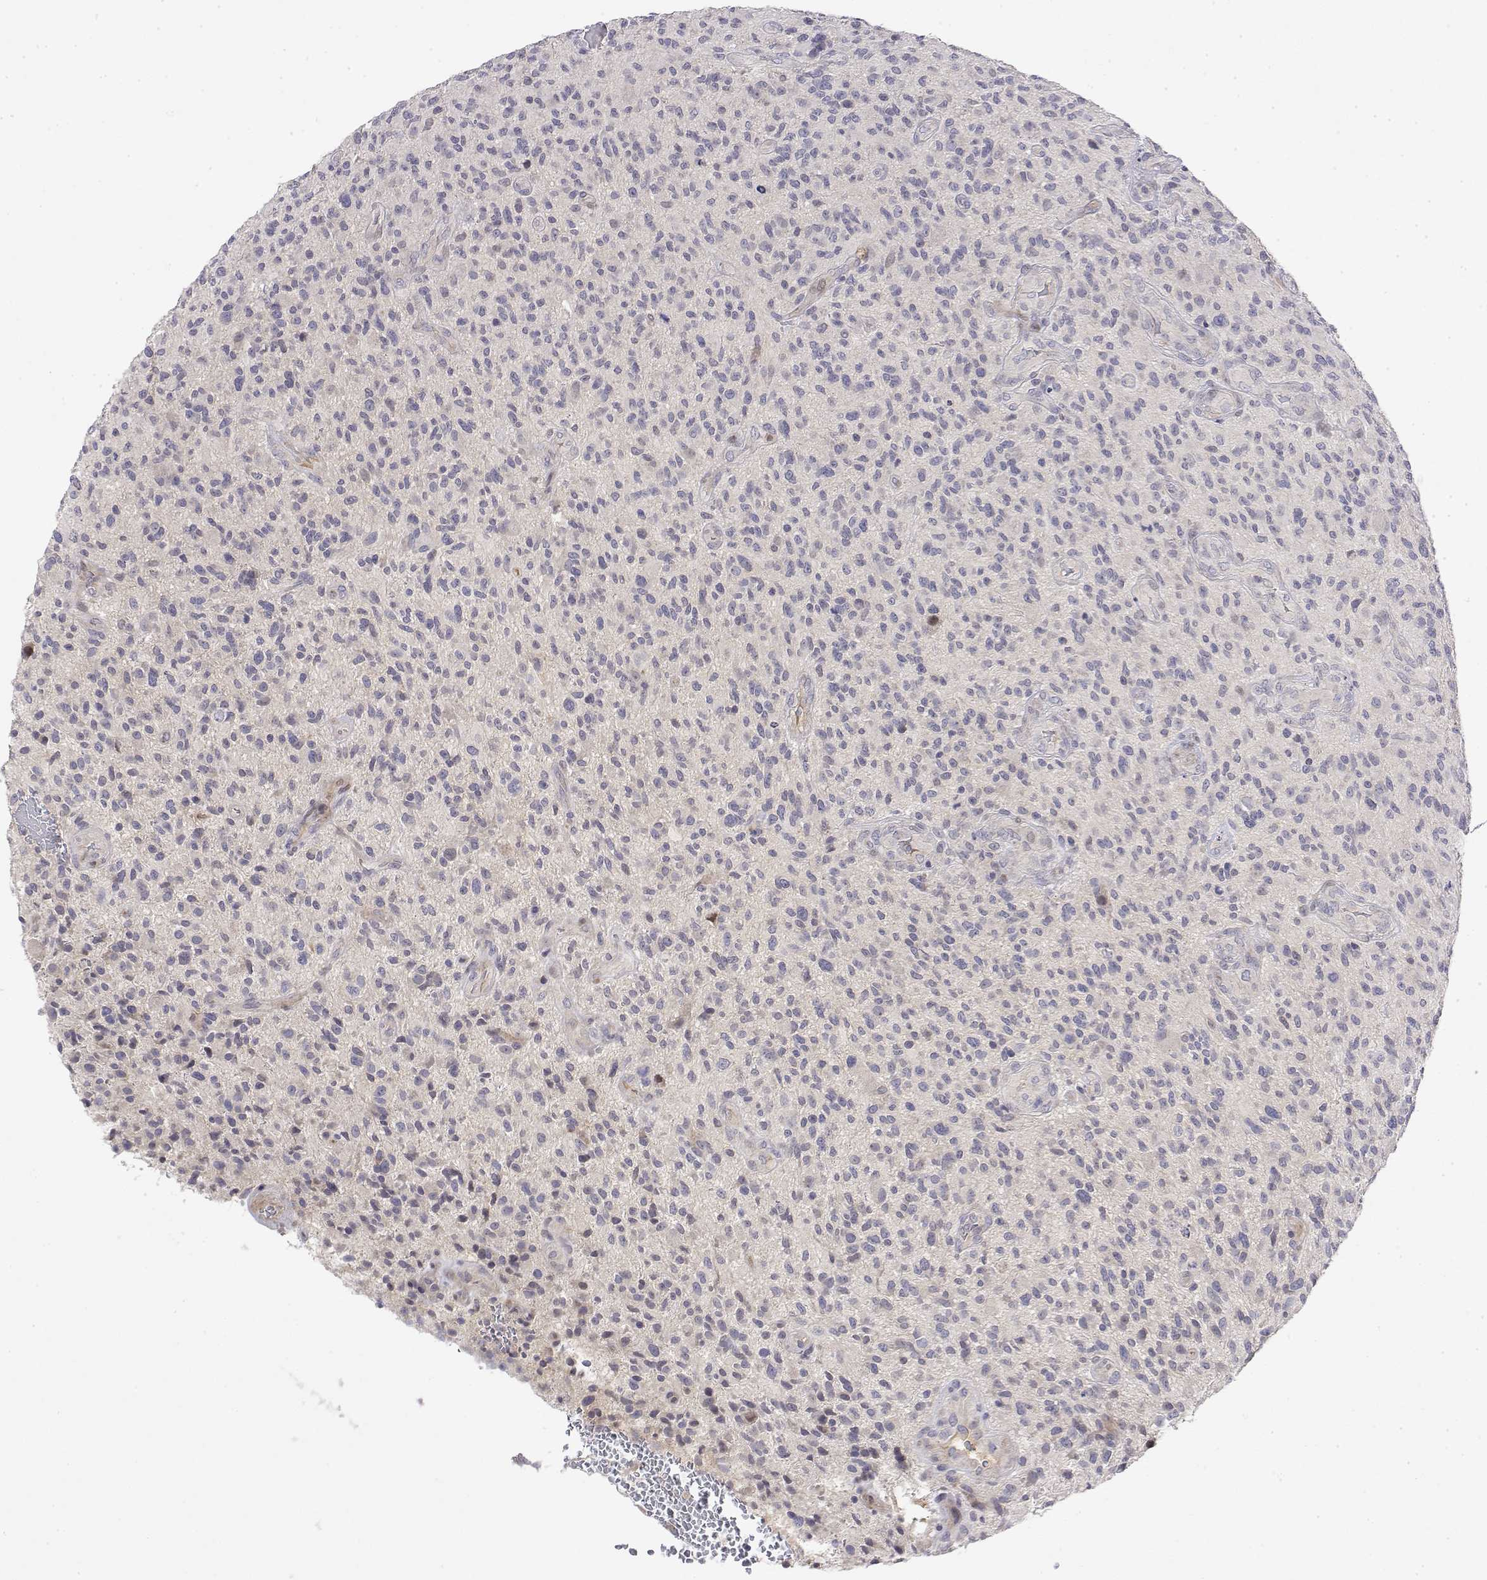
{"staining": {"intensity": "negative", "quantity": "none", "location": "none"}, "tissue": "glioma", "cell_type": "Tumor cells", "image_type": "cancer", "snomed": [{"axis": "morphology", "description": "Glioma, malignant, High grade"}, {"axis": "topography", "description": "Brain"}], "caption": "A micrograph of glioma stained for a protein exhibits no brown staining in tumor cells.", "gene": "IGFBP4", "patient": {"sex": "male", "age": 47}}